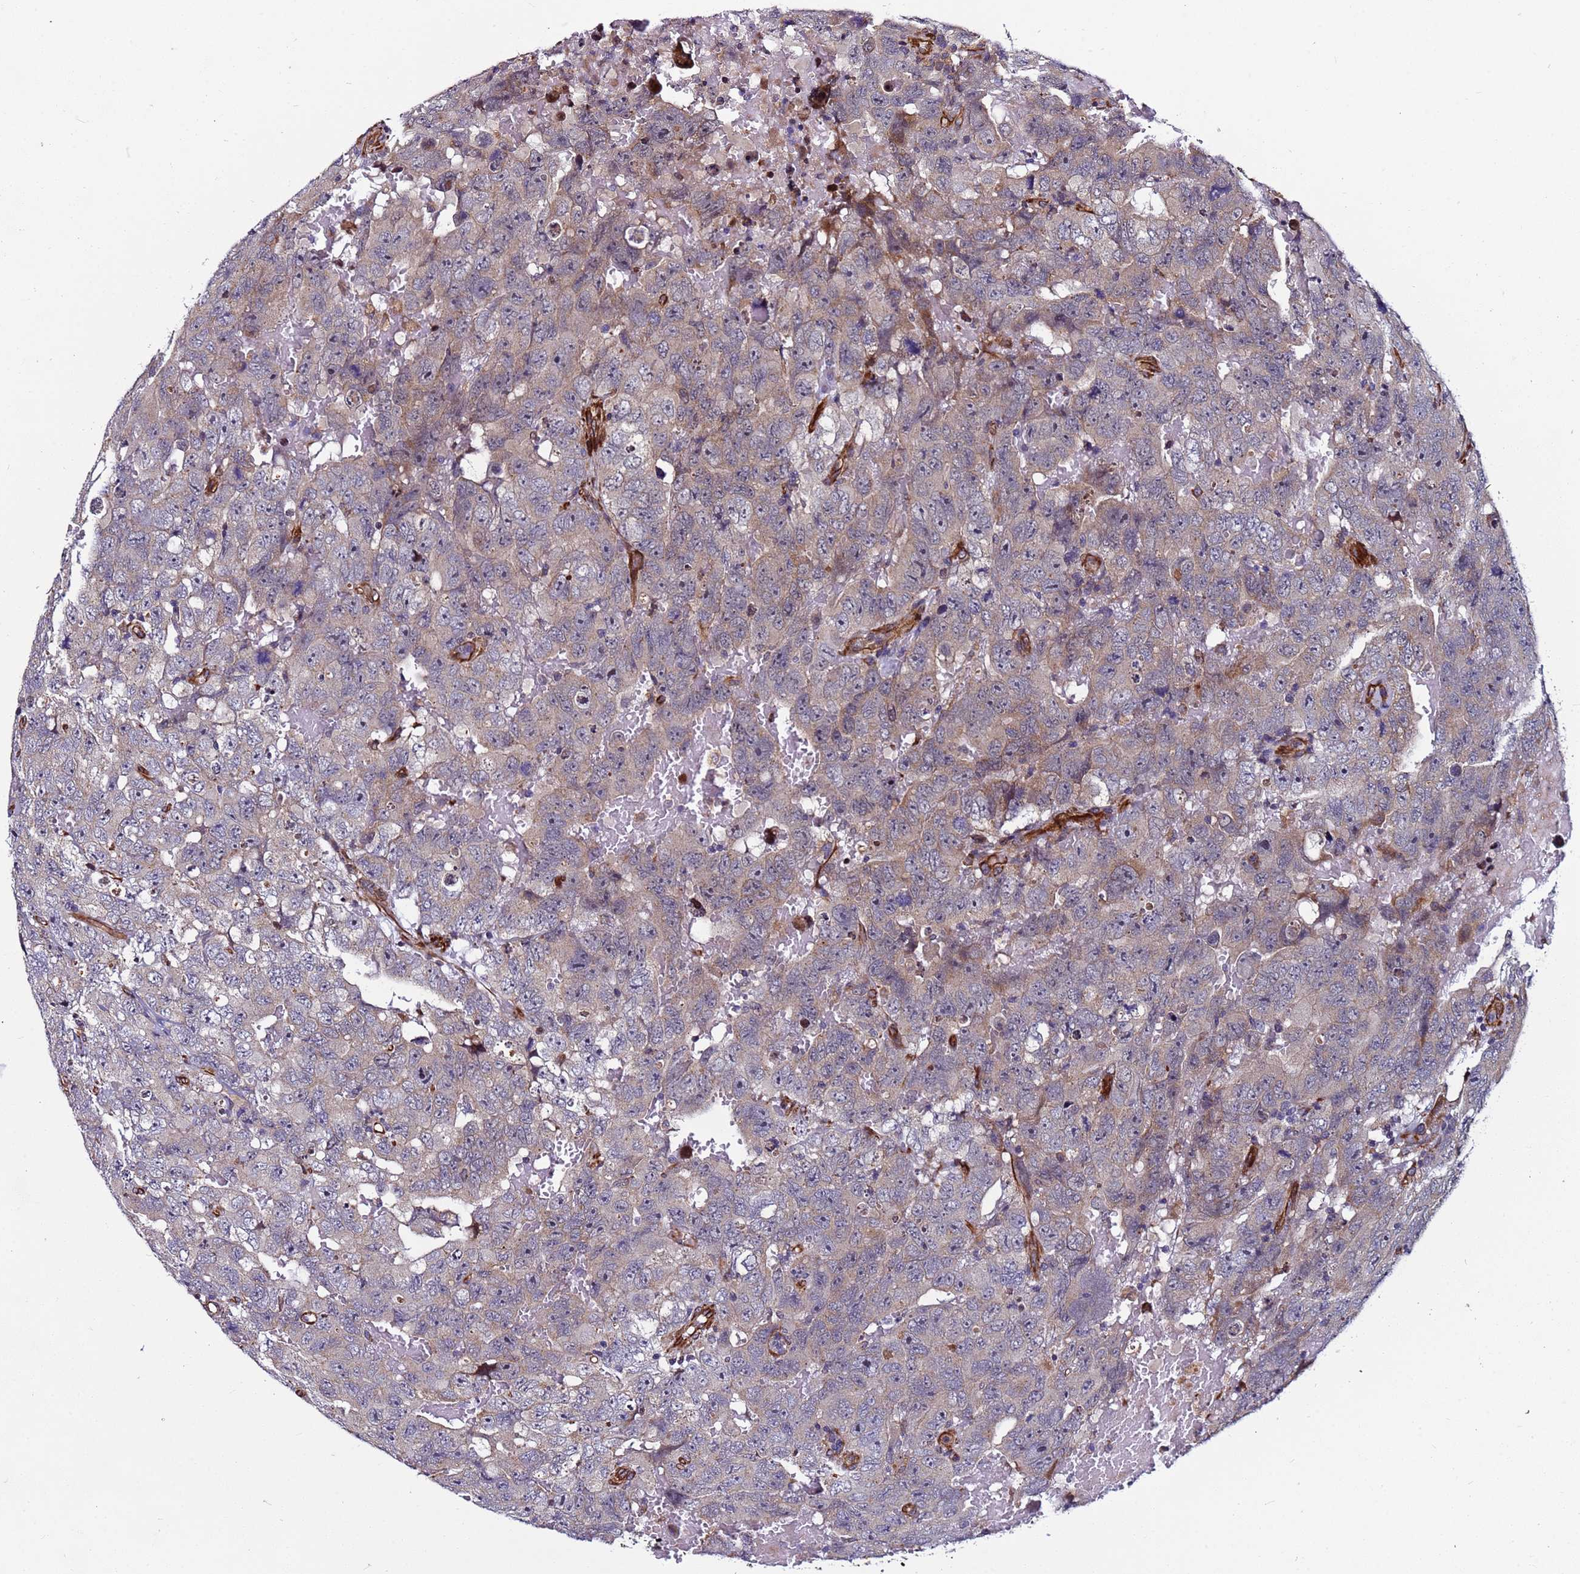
{"staining": {"intensity": "weak", "quantity": "<25%", "location": "cytoplasmic/membranous"}, "tissue": "testis cancer", "cell_type": "Tumor cells", "image_type": "cancer", "snomed": [{"axis": "morphology", "description": "Carcinoma, Embryonal, NOS"}, {"axis": "topography", "description": "Testis"}], "caption": "Immunohistochemical staining of human testis cancer (embryonal carcinoma) displays no significant staining in tumor cells. The staining was performed using DAB (3,3'-diaminobenzidine) to visualize the protein expression in brown, while the nuclei were stained in blue with hematoxylin (Magnification: 20x).", "gene": "MCRIP1", "patient": {"sex": "male", "age": 45}}